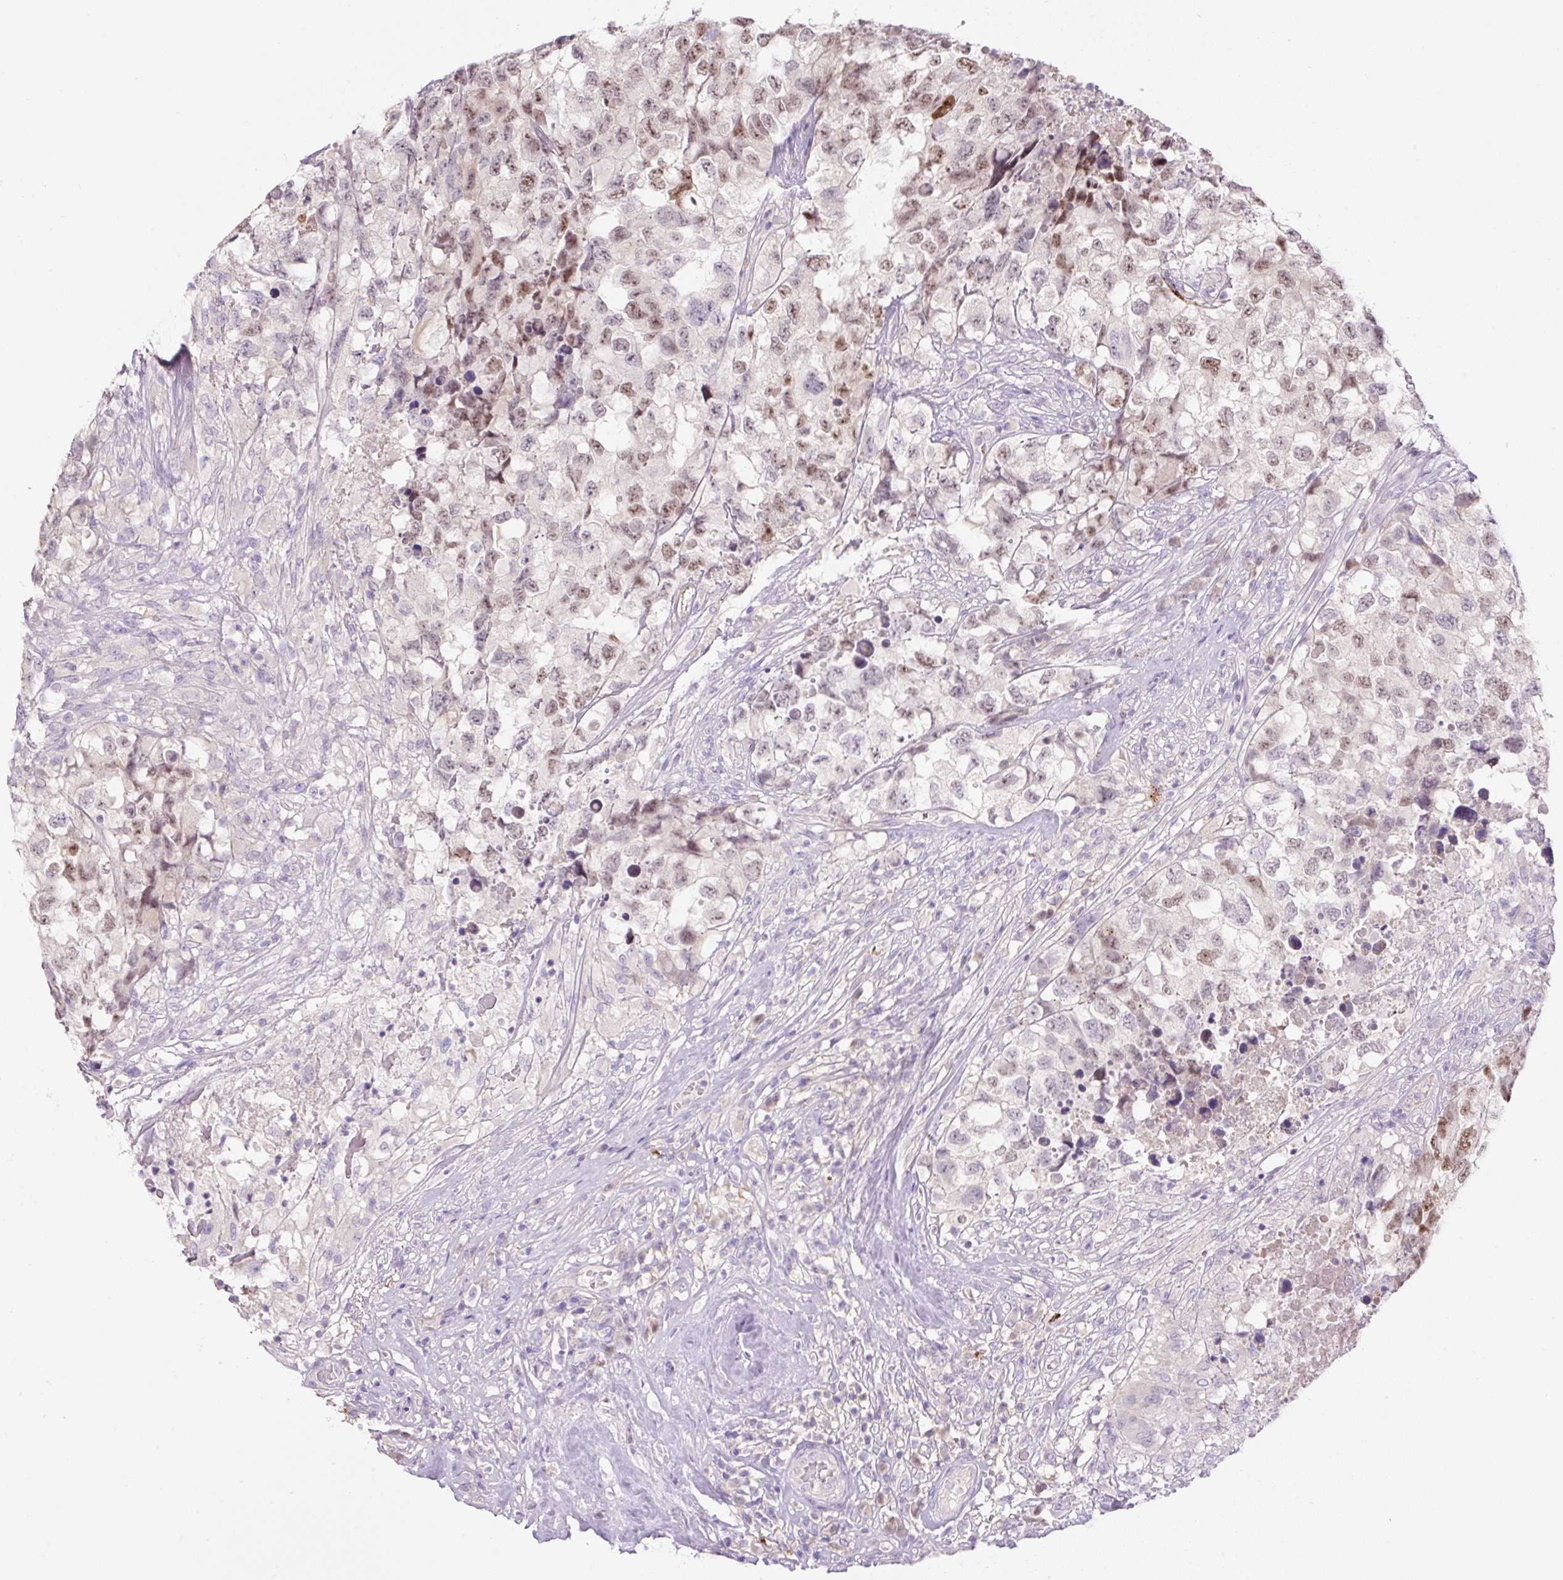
{"staining": {"intensity": "moderate", "quantity": "25%-75%", "location": "nuclear"}, "tissue": "testis cancer", "cell_type": "Tumor cells", "image_type": "cancer", "snomed": [{"axis": "morphology", "description": "Carcinoma, Embryonal, NOS"}, {"axis": "topography", "description": "Testis"}], "caption": "The micrograph demonstrates staining of testis embryonal carcinoma, revealing moderate nuclear protein staining (brown color) within tumor cells. (Stains: DAB (3,3'-diaminobenzidine) in brown, nuclei in blue, Microscopy: brightfield microscopy at high magnification).", "gene": "TDRD15", "patient": {"sex": "male", "age": 83}}